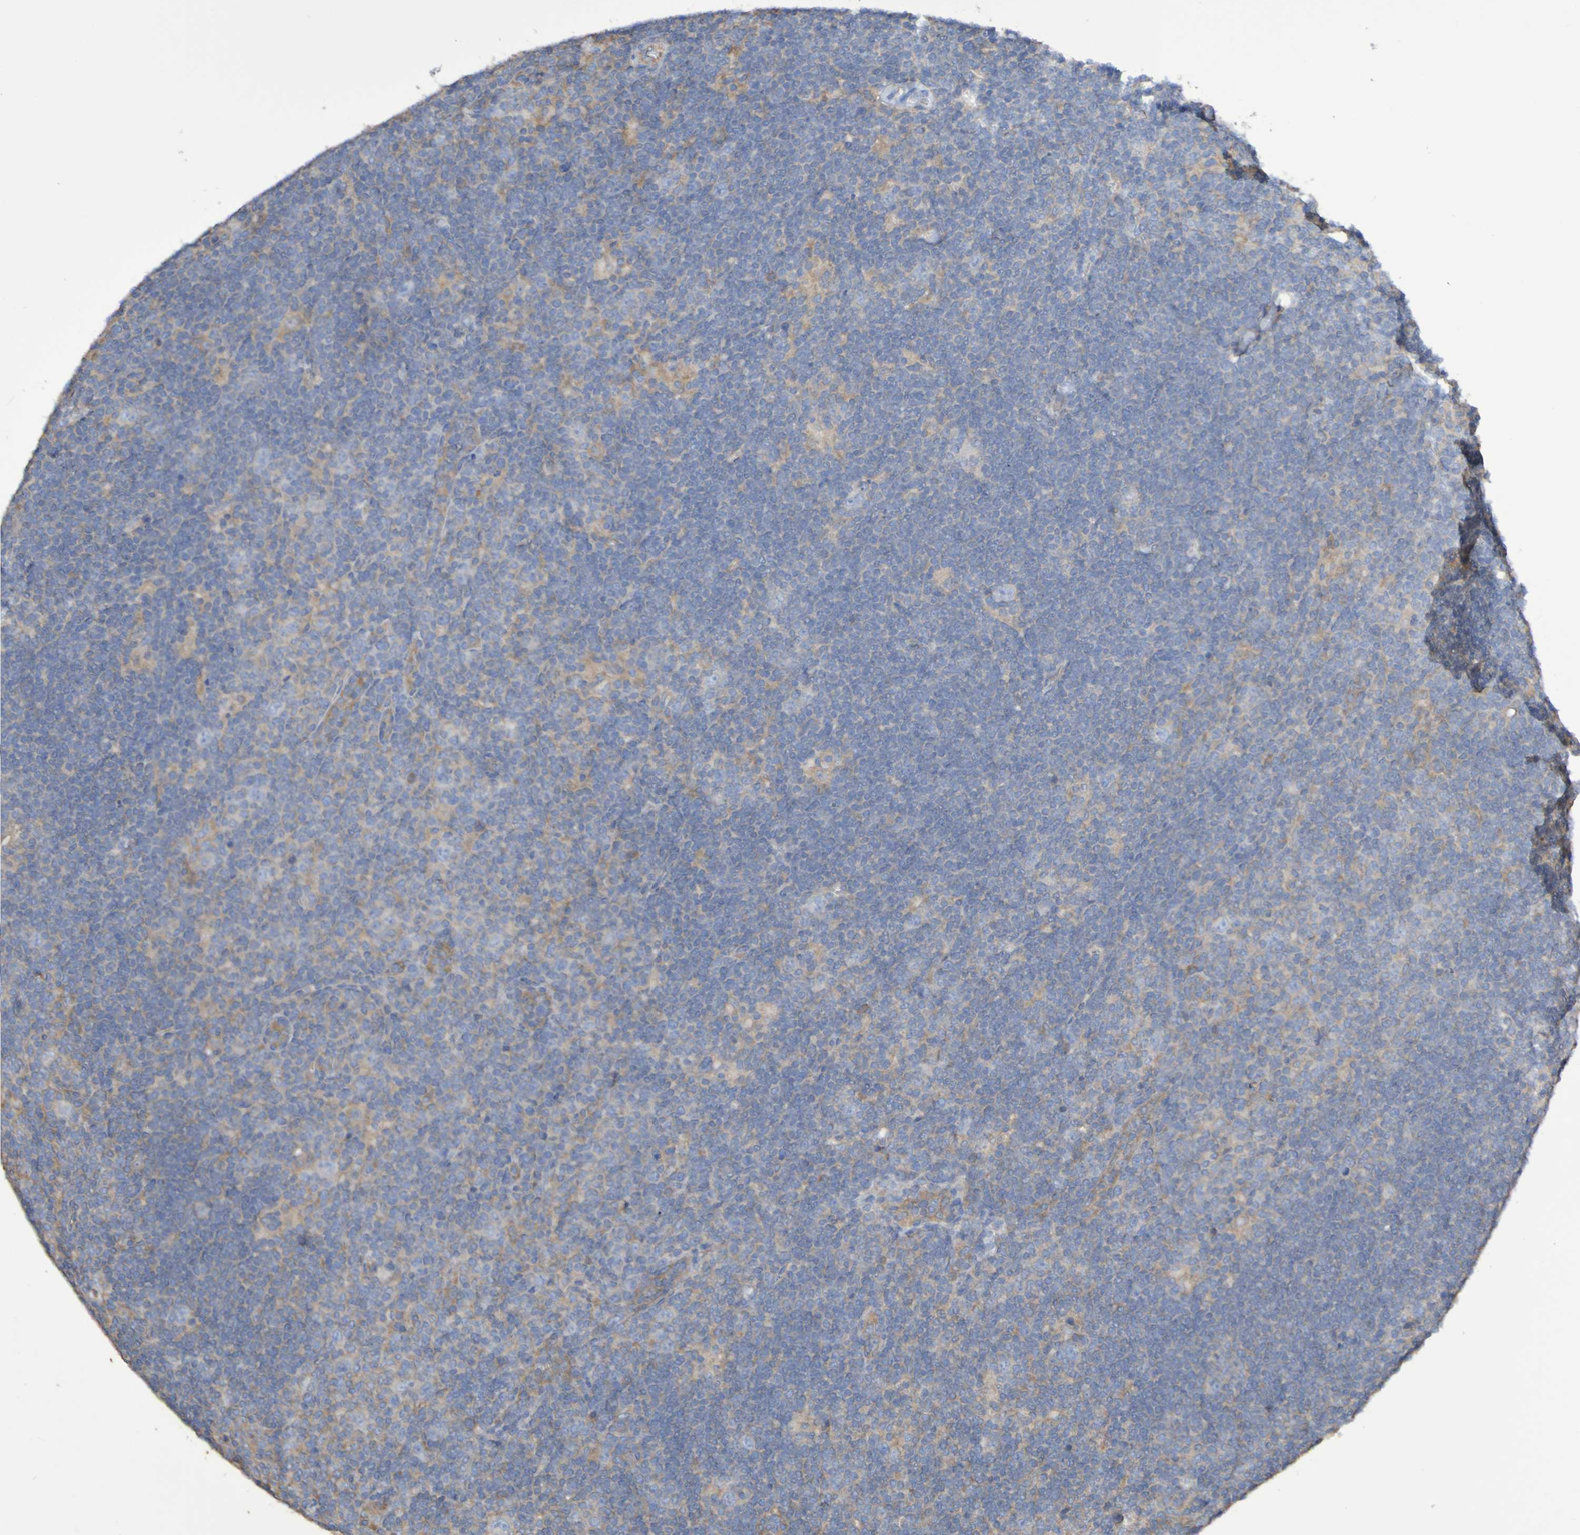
{"staining": {"intensity": "weak", "quantity": "<25%", "location": "cytoplasmic/membranous"}, "tissue": "lymphoma", "cell_type": "Tumor cells", "image_type": "cancer", "snomed": [{"axis": "morphology", "description": "Hodgkin's disease, NOS"}, {"axis": "topography", "description": "Lymph node"}], "caption": "High magnification brightfield microscopy of Hodgkin's disease stained with DAB (3,3'-diaminobenzidine) (brown) and counterstained with hematoxylin (blue): tumor cells show no significant expression.", "gene": "SYNJ1", "patient": {"sex": "female", "age": 57}}